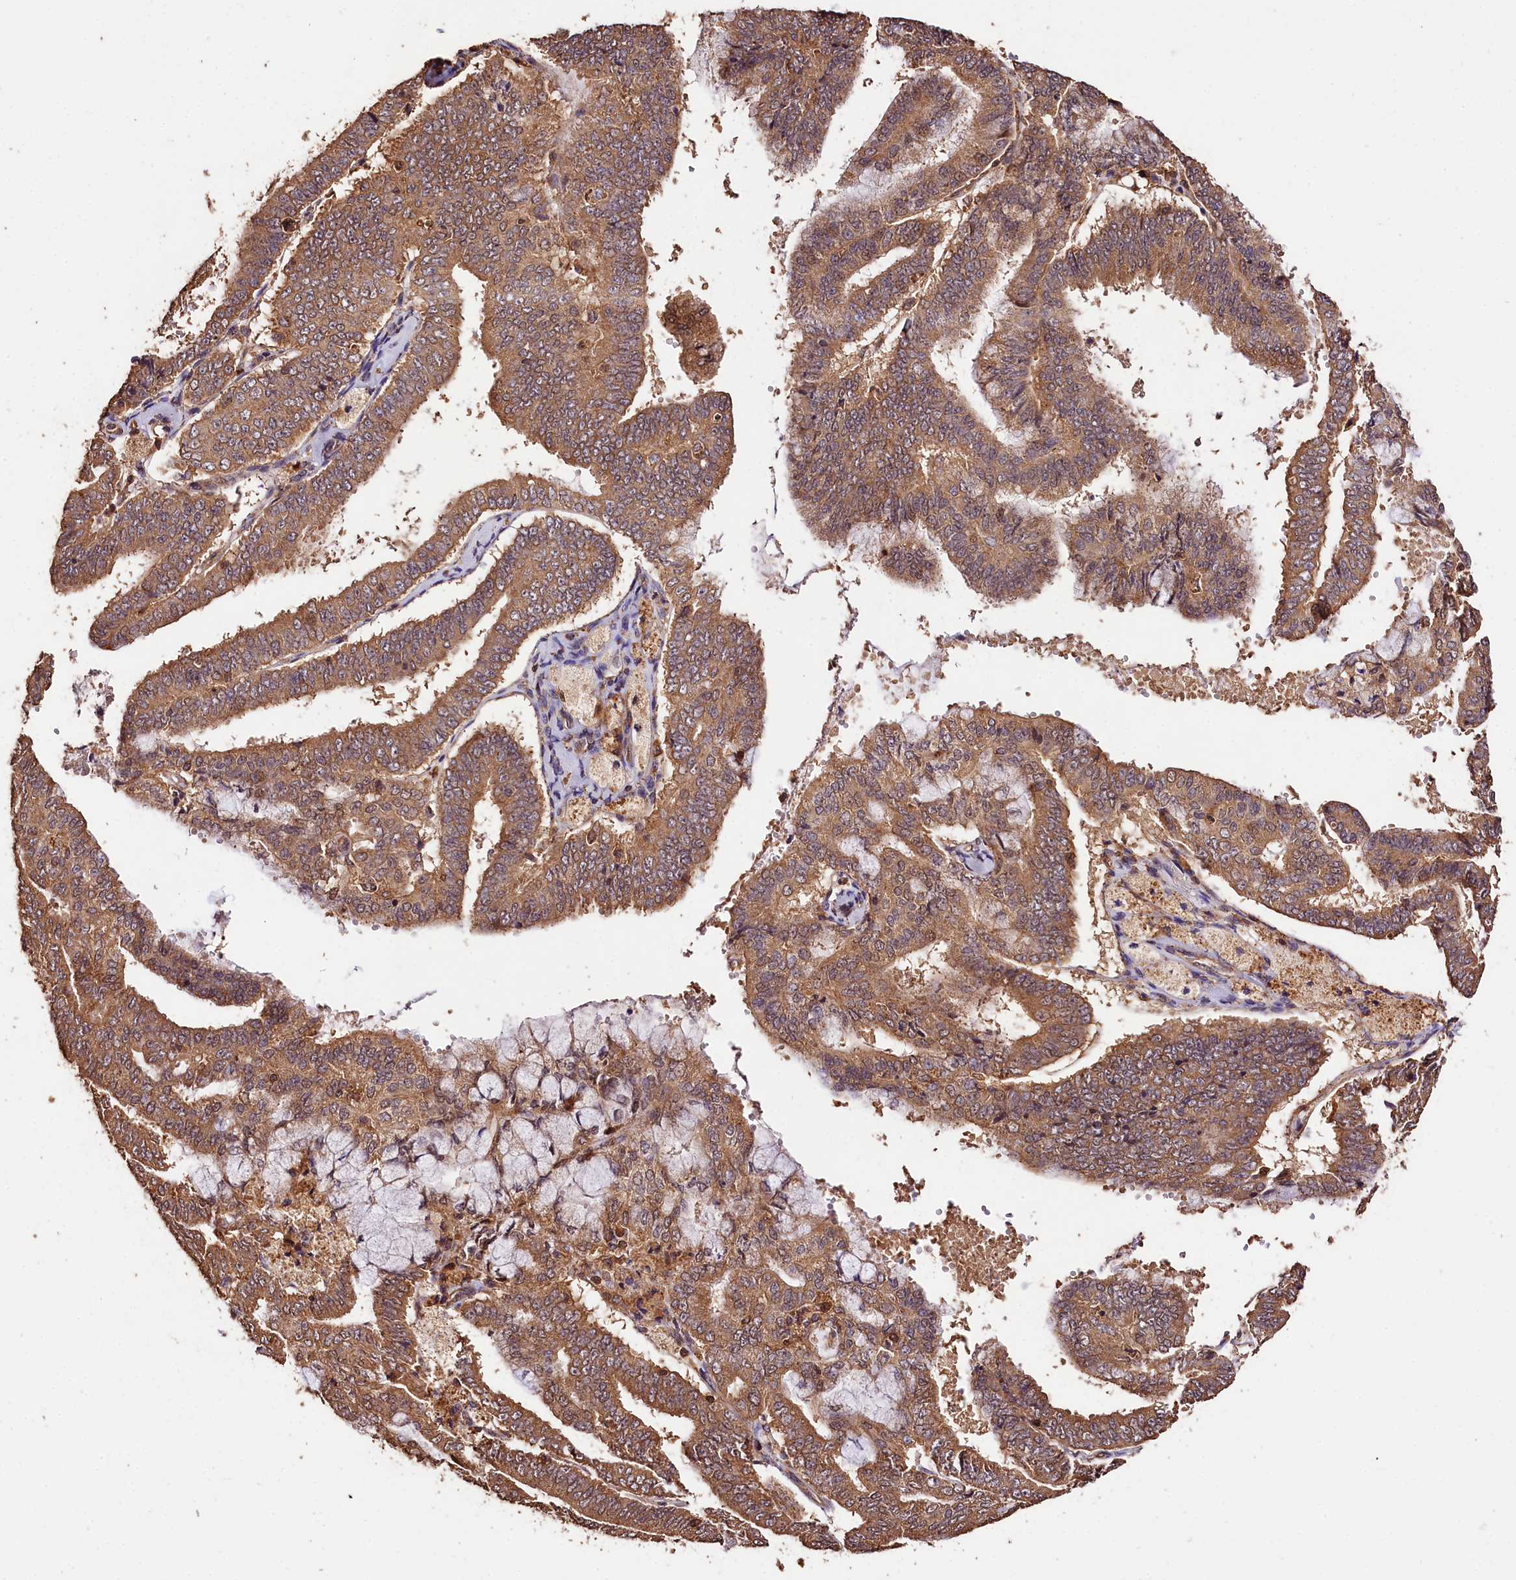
{"staining": {"intensity": "moderate", "quantity": ">75%", "location": "cytoplasmic/membranous"}, "tissue": "endometrial cancer", "cell_type": "Tumor cells", "image_type": "cancer", "snomed": [{"axis": "morphology", "description": "Adenocarcinoma, NOS"}, {"axis": "topography", "description": "Endometrium"}], "caption": "Moderate cytoplasmic/membranous protein expression is identified in about >75% of tumor cells in endometrial cancer.", "gene": "KPTN", "patient": {"sex": "female", "age": 63}}